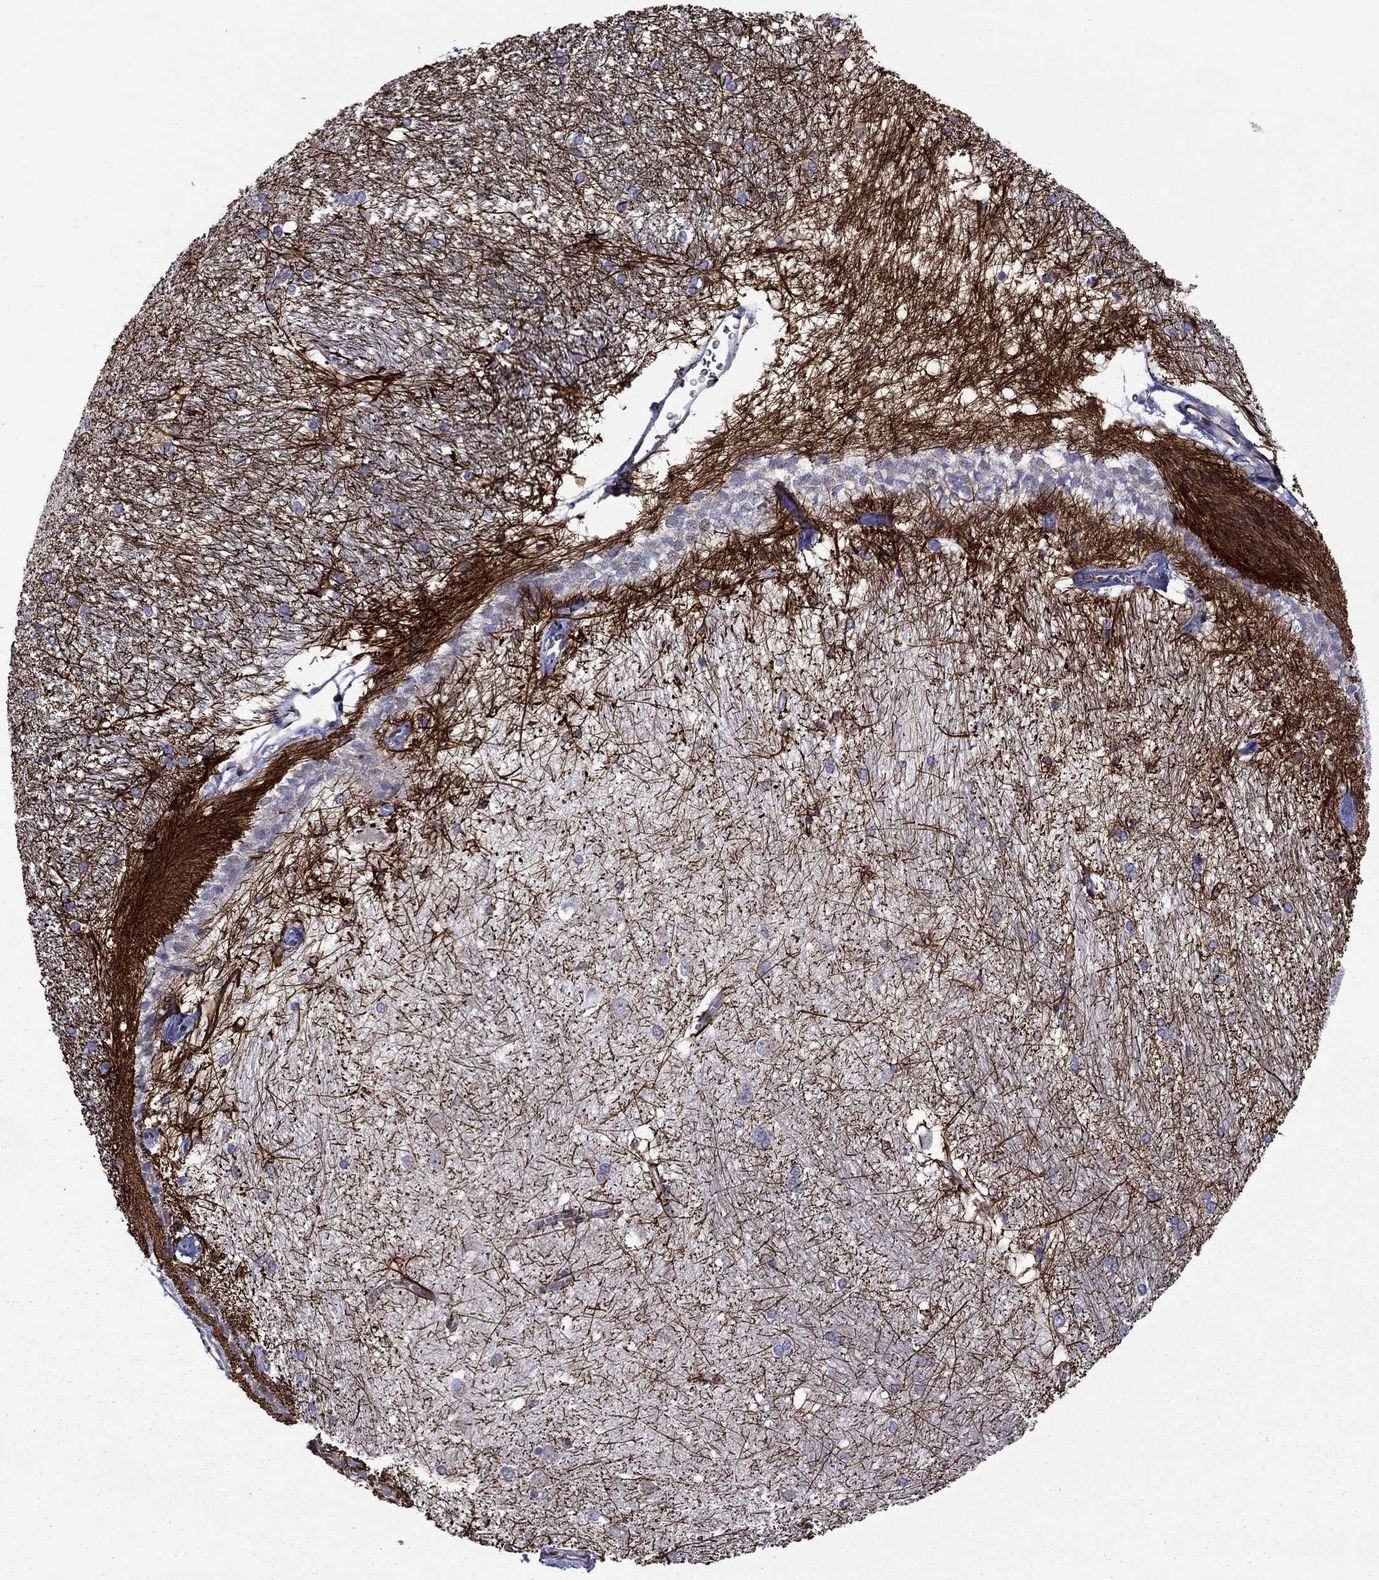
{"staining": {"intensity": "strong", "quantity": "<25%", "location": "cytoplasmic/membranous"}, "tissue": "hippocampus", "cell_type": "Glial cells", "image_type": "normal", "snomed": [{"axis": "morphology", "description": "Normal tissue, NOS"}, {"axis": "topography", "description": "Cerebral cortex"}, {"axis": "topography", "description": "Hippocampus"}], "caption": "Approximately <25% of glial cells in normal hippocampus display strong cytoplasmic/membranous protein expression as visualized by brown immunohistochemical staining.", "gene": "APPBP2", "patient": {"sex": "female", "age": 19}}